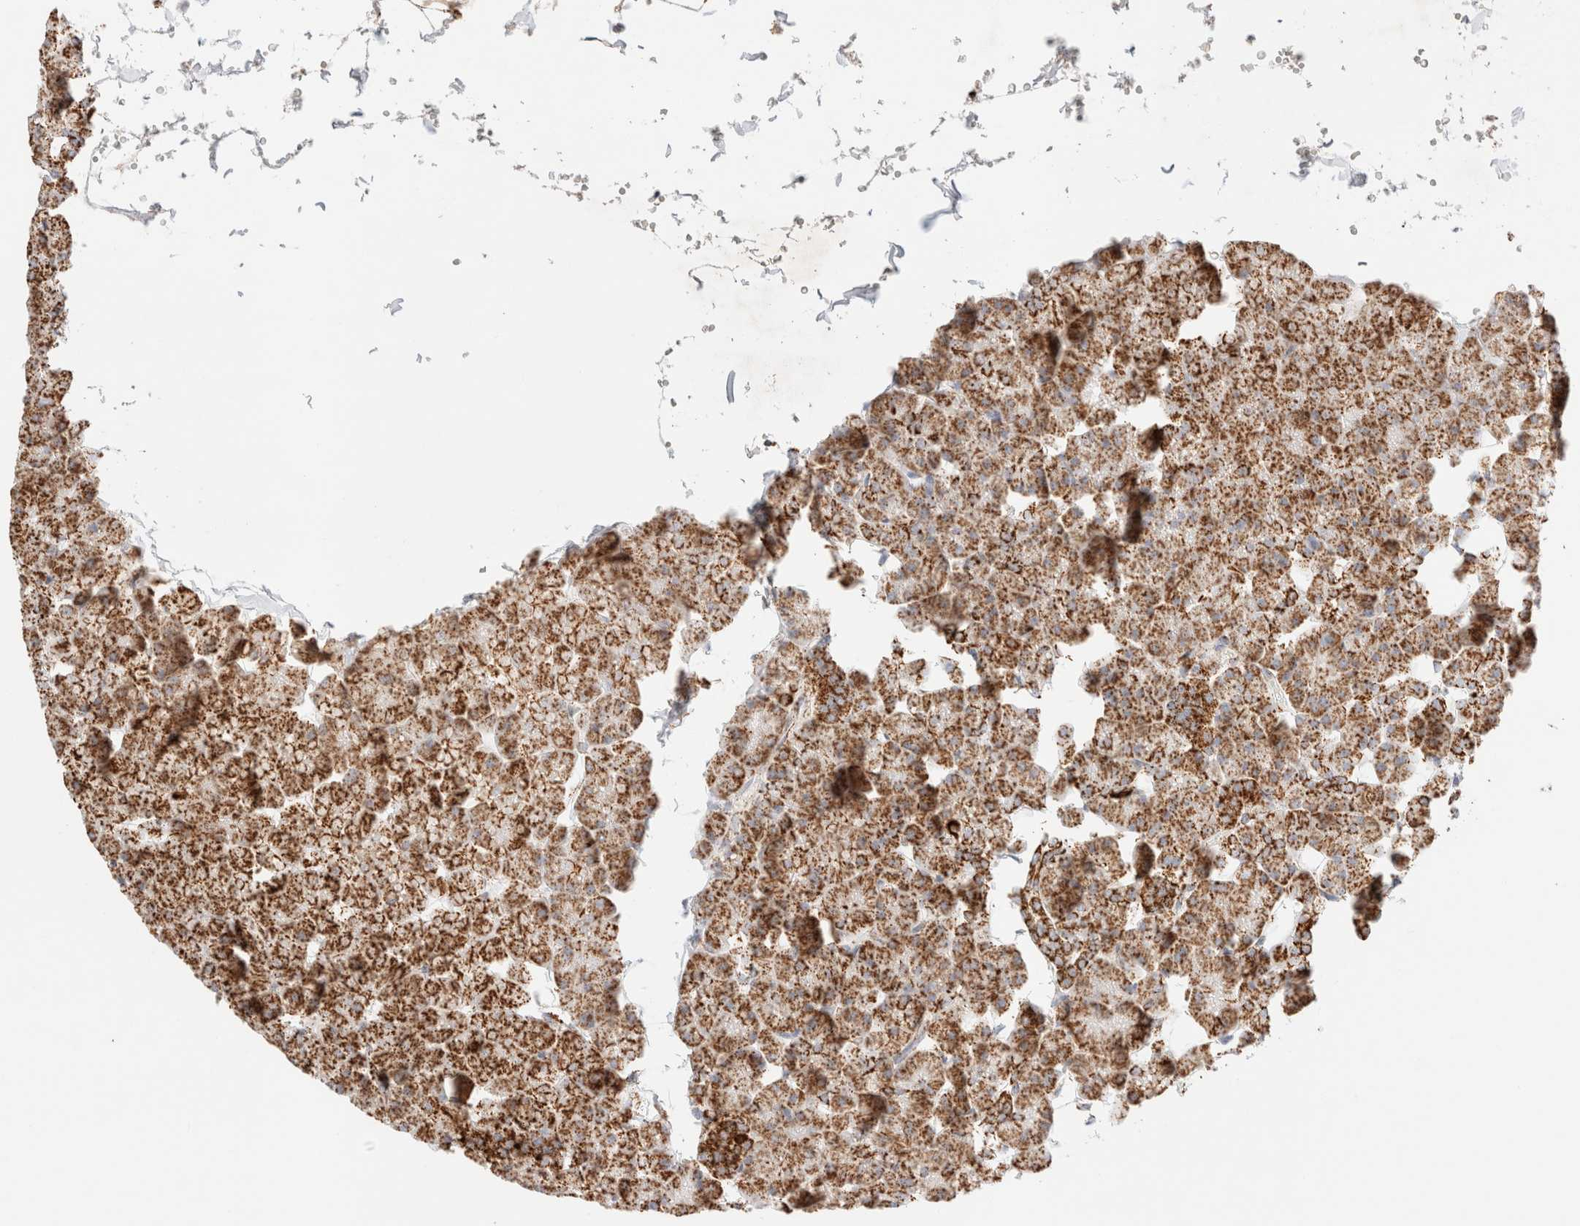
{"staining": {"intensity": "strong", "quantity": ">75%", "location": "cytoplasmic/membranous"}, "tissue": "pancreas", "cell_type": "Exocrine glandular cells", "image_type": "normal", "snomed": [{"axis": "morphology", "description": "Normal tissue, NOS"}, {"axis": "topography", "description": "Pancreas"}], "caption": "DAB immunohistochemical staining of normal human pancreas displays strong cytoplasmic/membranous protein staining in approximately >75% of exocrine glandular cells.", "gene": "PHB2", "patient": {"sex": "male", "age": 35}}